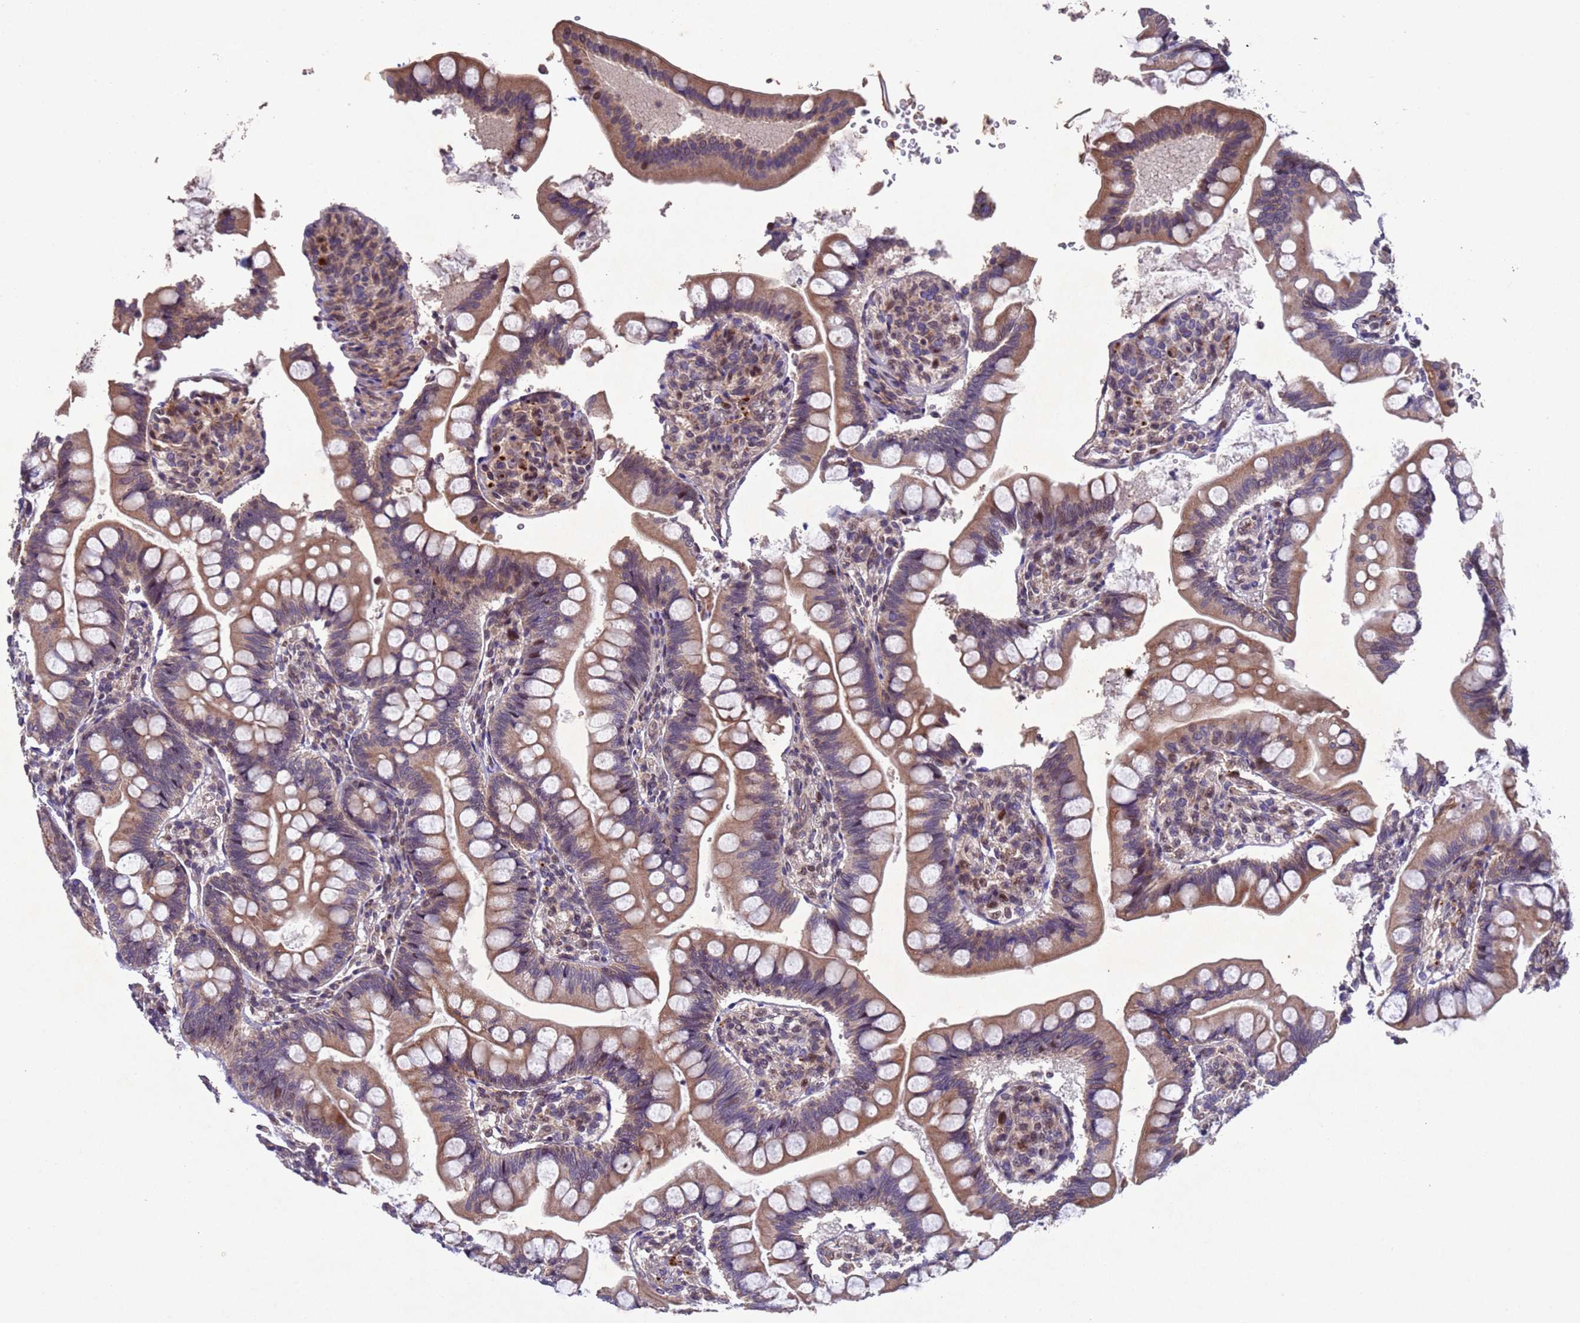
{"staining": {"intensity": "moderate", "quantity": ">75%", "location": "cytoplasmic/membranous"}, "tissue": "small intestine", "cell_type": "Glandular cells", "image_type": "normal", "snomed": [{"axis": "morphology", "description": "Normal tissue, NOS"}, {"axis": "topography", "description": "Small intestine"}], "caption": "The micrograph exhibits staining of unremarkable small intestine, revealing moderate cytoplasmic/membranous protein expression (brown color) within glandular cells. The staining was performed using DAB (3,3'-diaminobenzidine), with brown indicating positive protein expression. Nuclei are stained blue with hematoxylin.", "gene": "TBK1", "patient": {"sex": "male", "age": 7}}